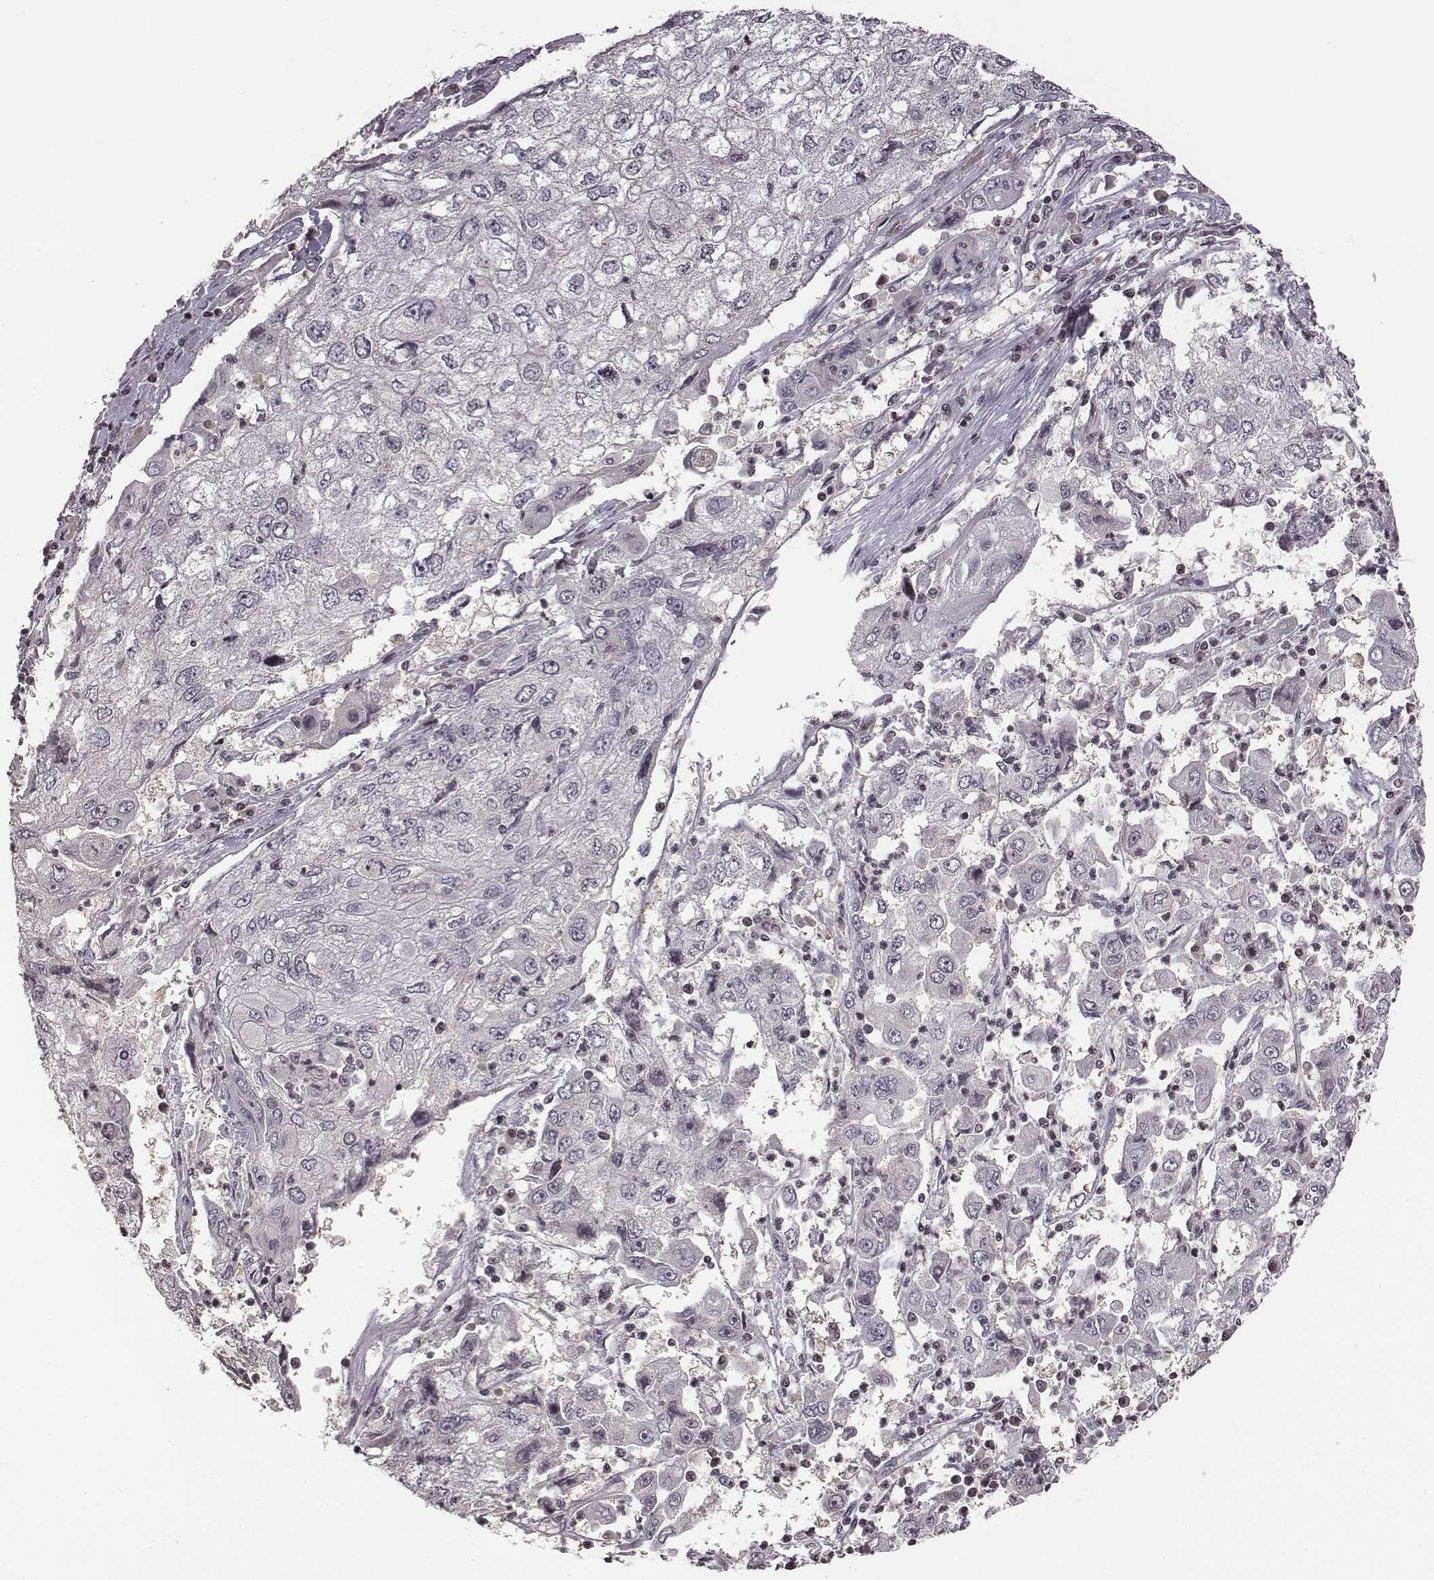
{"staining": {"intensity": "negative", "quantity": "none", "location": "none"}, "tissue": "cervical cancer", "cell_type": "Tumor cells", "image_type": "cancer", "snomed": [{"axis": "morphology", "description": "Squamous cell carcinoma, NOS"}, {"axis": "topography", "description": "Cervix"}], "caption": "Immunohistochemistry of cervical cancer displays no positivity in tumor cells.", "gene": "GRM4", "patient": {"sex": "female", "age": 36}}